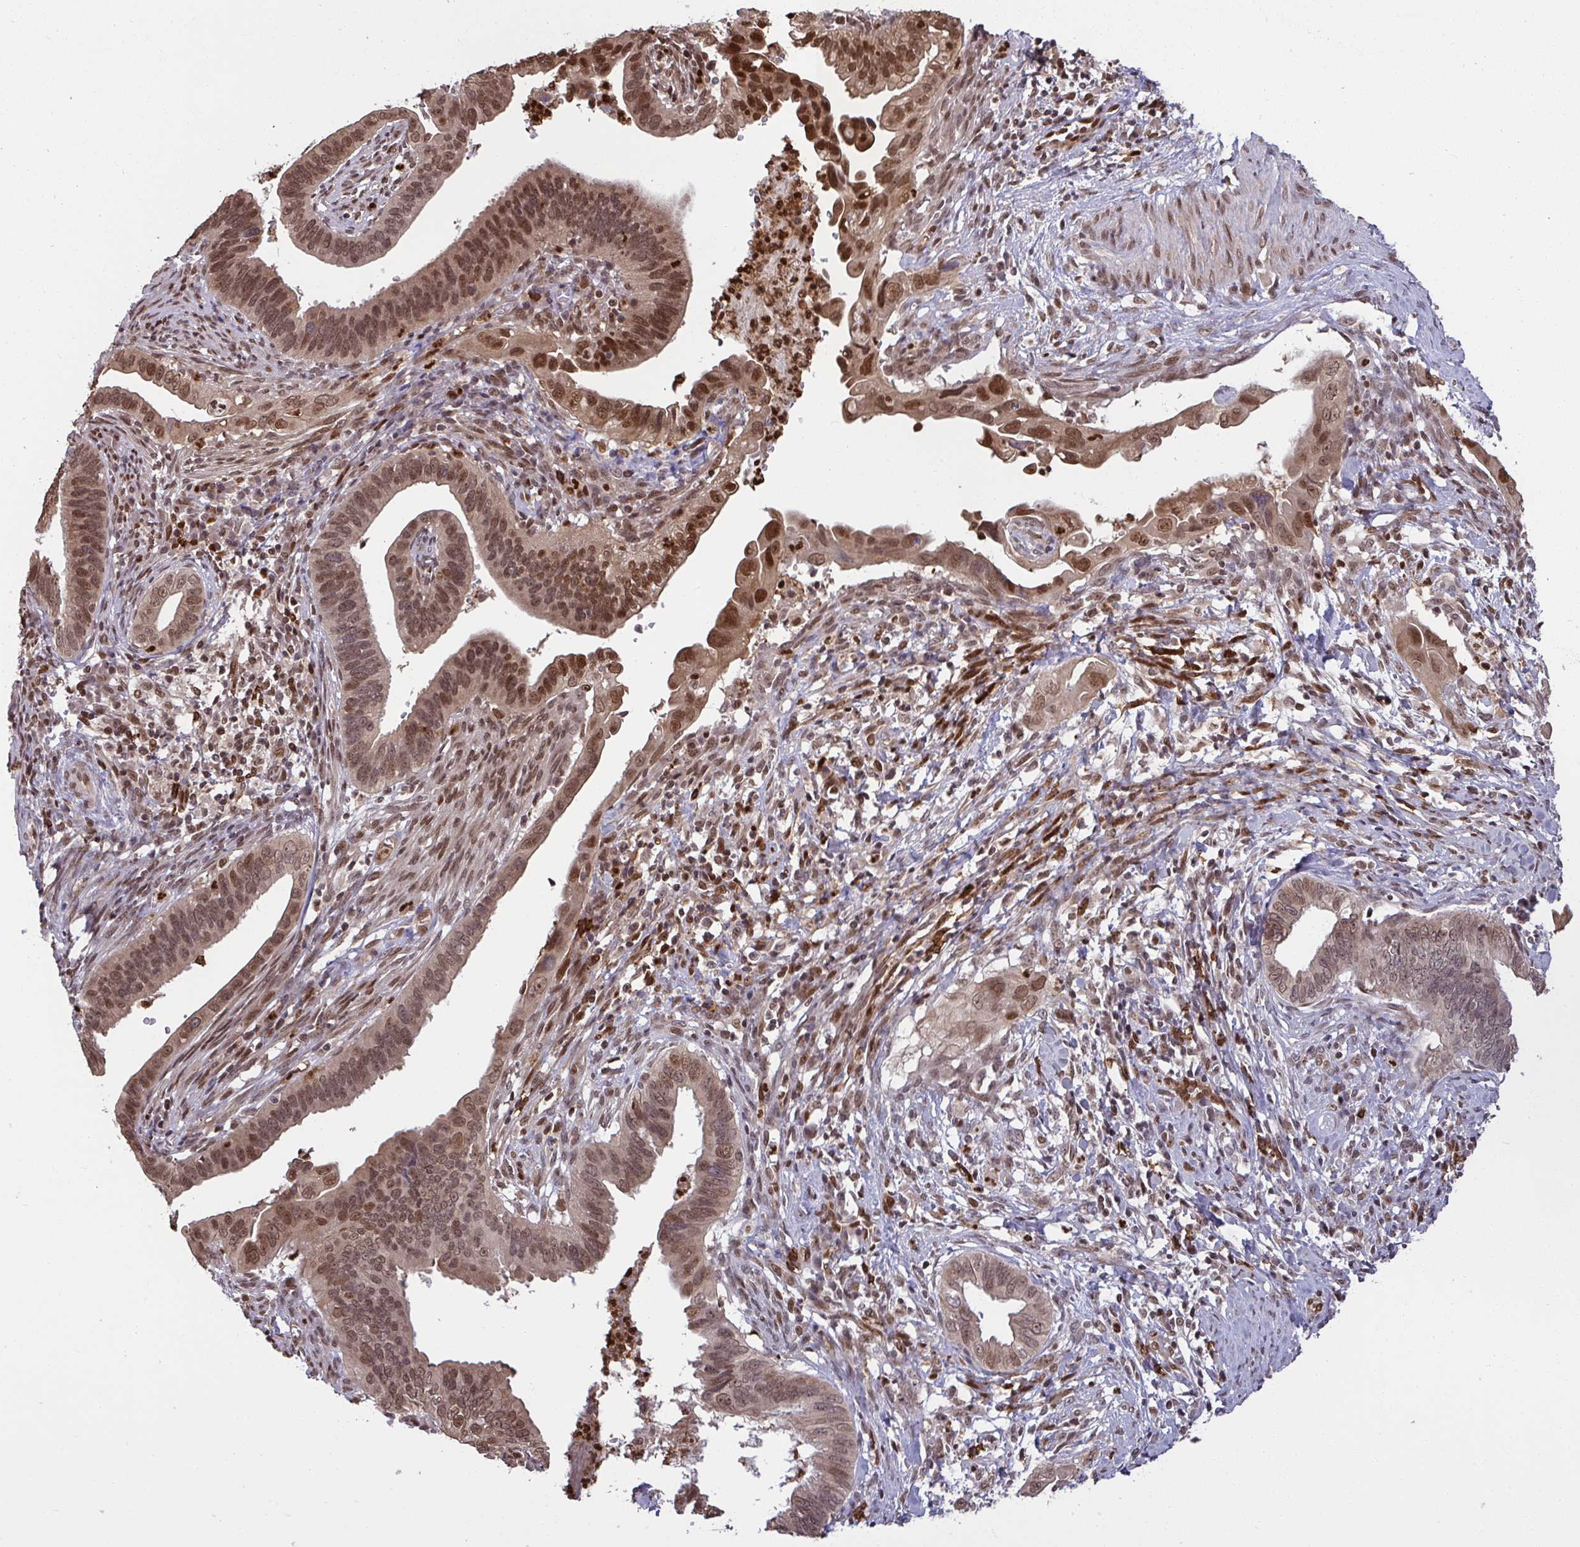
{"staining": {"intensity": "moderate", "quantity": ">75%", "location": "nuclear"}, "tissue": "cervical cancer", "cell_type": "Tumor cells", "image_type": "cancer", "snomed": [{"axis": "morphology", "description": "Adenocarcinoma, NOS"}, {"axis": "topography", "description": "Cervix"}], "caption": "This is an image of immunohistochemistry staining of adenocarcinoma (cervical), which shows moderate staining in the nuclear of tumor cells.", "gene": "UXT", "patient": {"sex": "female", "age": 42}}